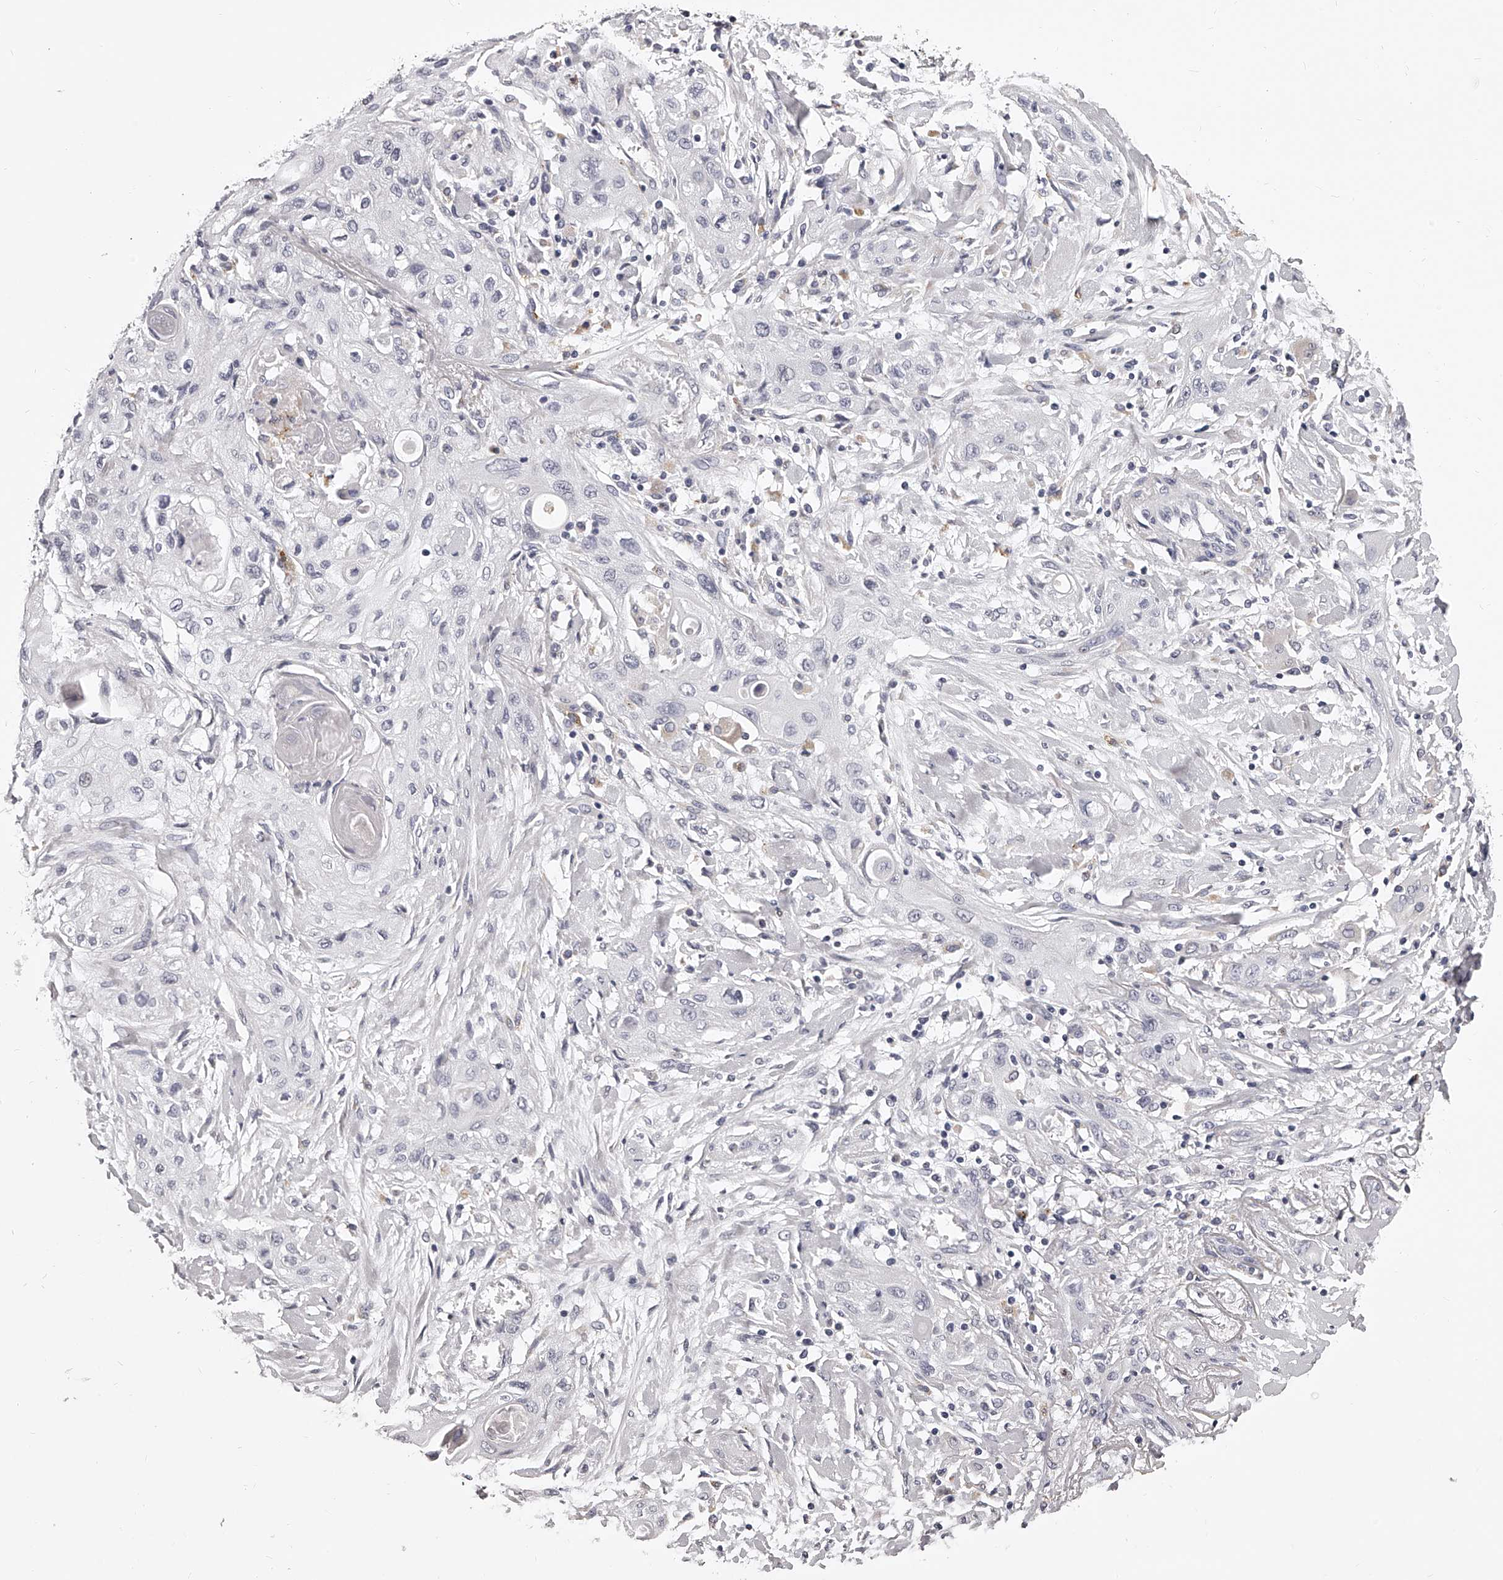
{"staining": {"intensity": "negative", "quantity": "none", "location": "none"}, "tissue": "lung cancer", "cell_type": "Tumor cells", "image_type": "cancer", "snomed": [{"axis": "morphology", "description": "Squamous cell carcinoma, NOS"}, {"axis": "topography", "description": "Lung"}], "caption": "This is an immunohistochemistry (IHC) histopathology image of squamous cell carcinoma (lung). There is no positivity in tumor cells.", "gene": "DMRT1", "patient": {"sex": "female", "age": 47}}